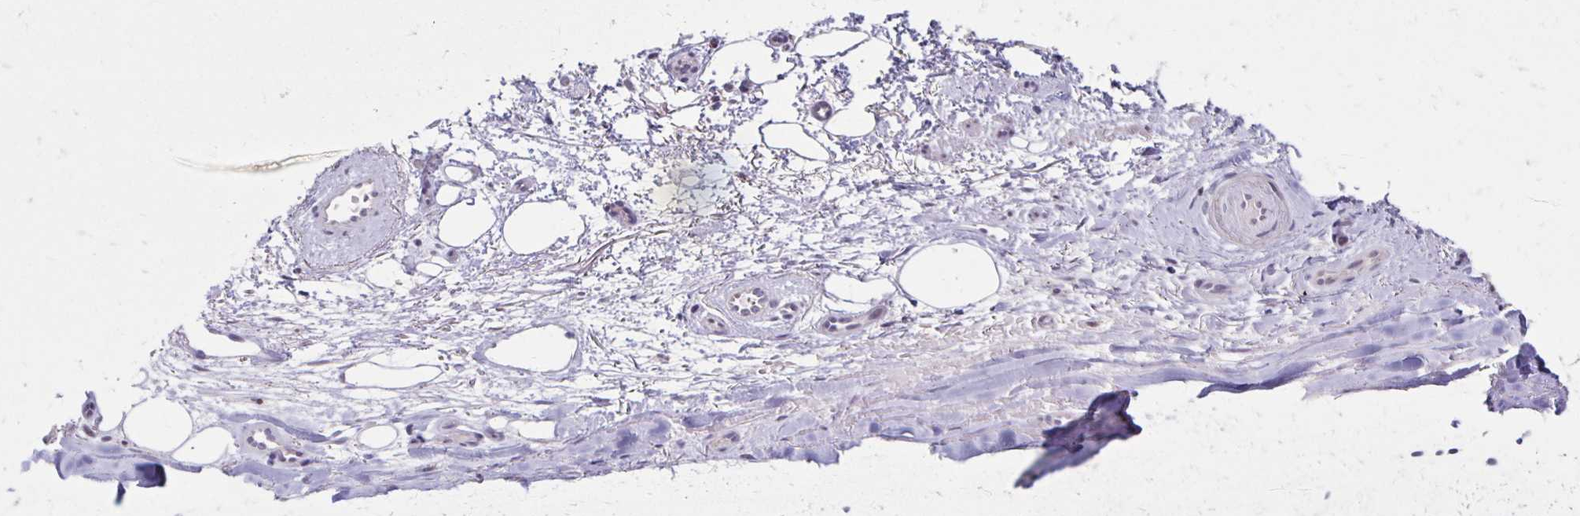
{"staining": {"intensity": "negative", "quantity": "none", "location": "none"}, "tissue": "adipose tissue", "cell_type": "Adipocytes", "image_type": "normal", "snomed": [{"axis": "morphology", "description": "Normal tissue, NOS"}, {"axis": "topography", "description": "Cartilage tissue"}], "caption": "Immunohistochemistry (IHC) image of unremarkable adipose tissue: adipose tissue stained with DAB demonstrates no significant protein staining in adipocytes. (Stains: DAB IHC with hematoxylin counter stain, Microscopy: brightfield microscopy at high magnification).", "gene": "DAGLA", "patient": {"sex": "male", "age": 65}}